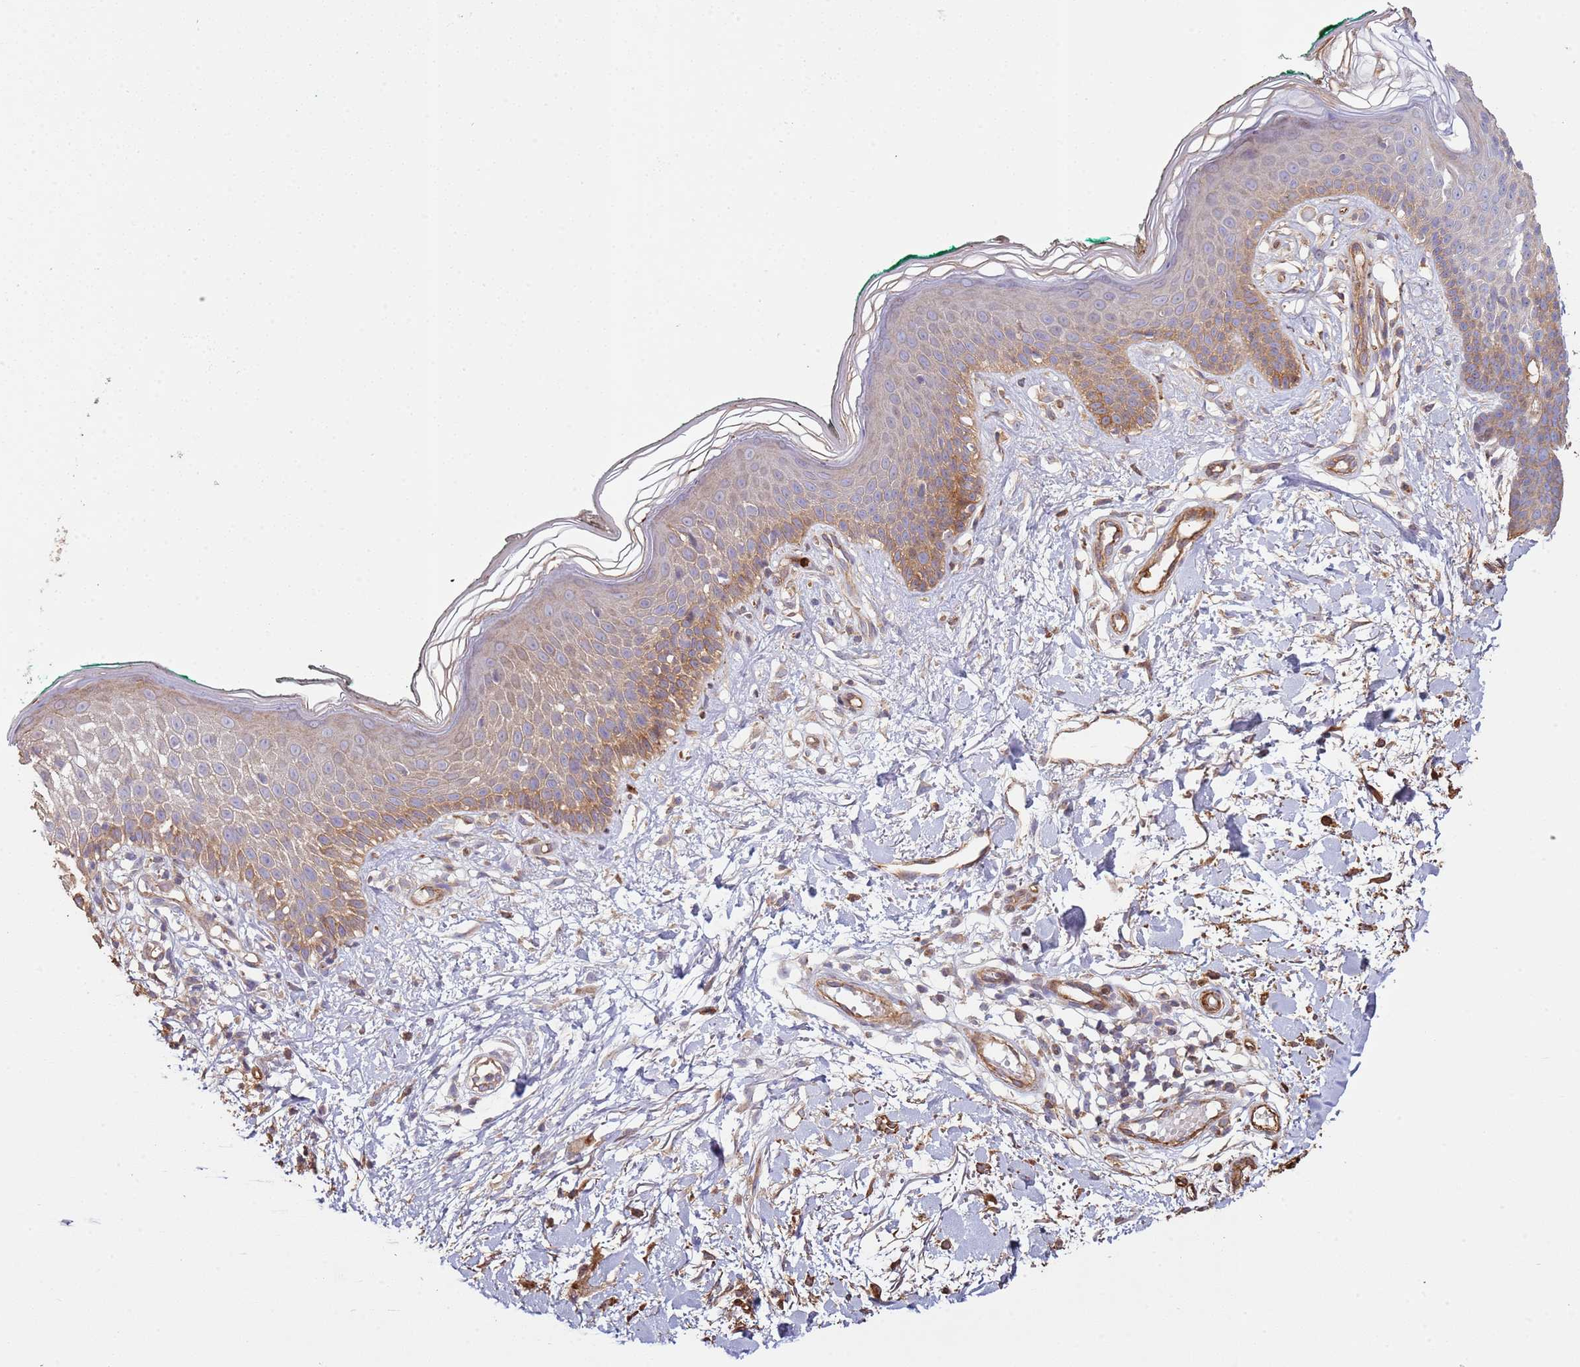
{"staining": {"intensity": "strong", "quantity": ">75%", "location": "cytoplasmic/membranous"}, "tissue": "skin", "cell_type": "Fibroblasts", "image_type": "normal", "snomed": [{"axis": "morphology", "description": "Normal tissue, NOS"}, {"axis": "morphology", "description": "Malignant melanoma, NOS"}, {"axis": "topography", "description": "Skin"}], "caption": "Brown immunohistochemical staining in unremarkable skin reveals strong cytoplasmic/membranous positivity in about >75% of fibroblasts.", "gene": "NDUFAF4", "patient": {"sex": "male", "age": 62}}